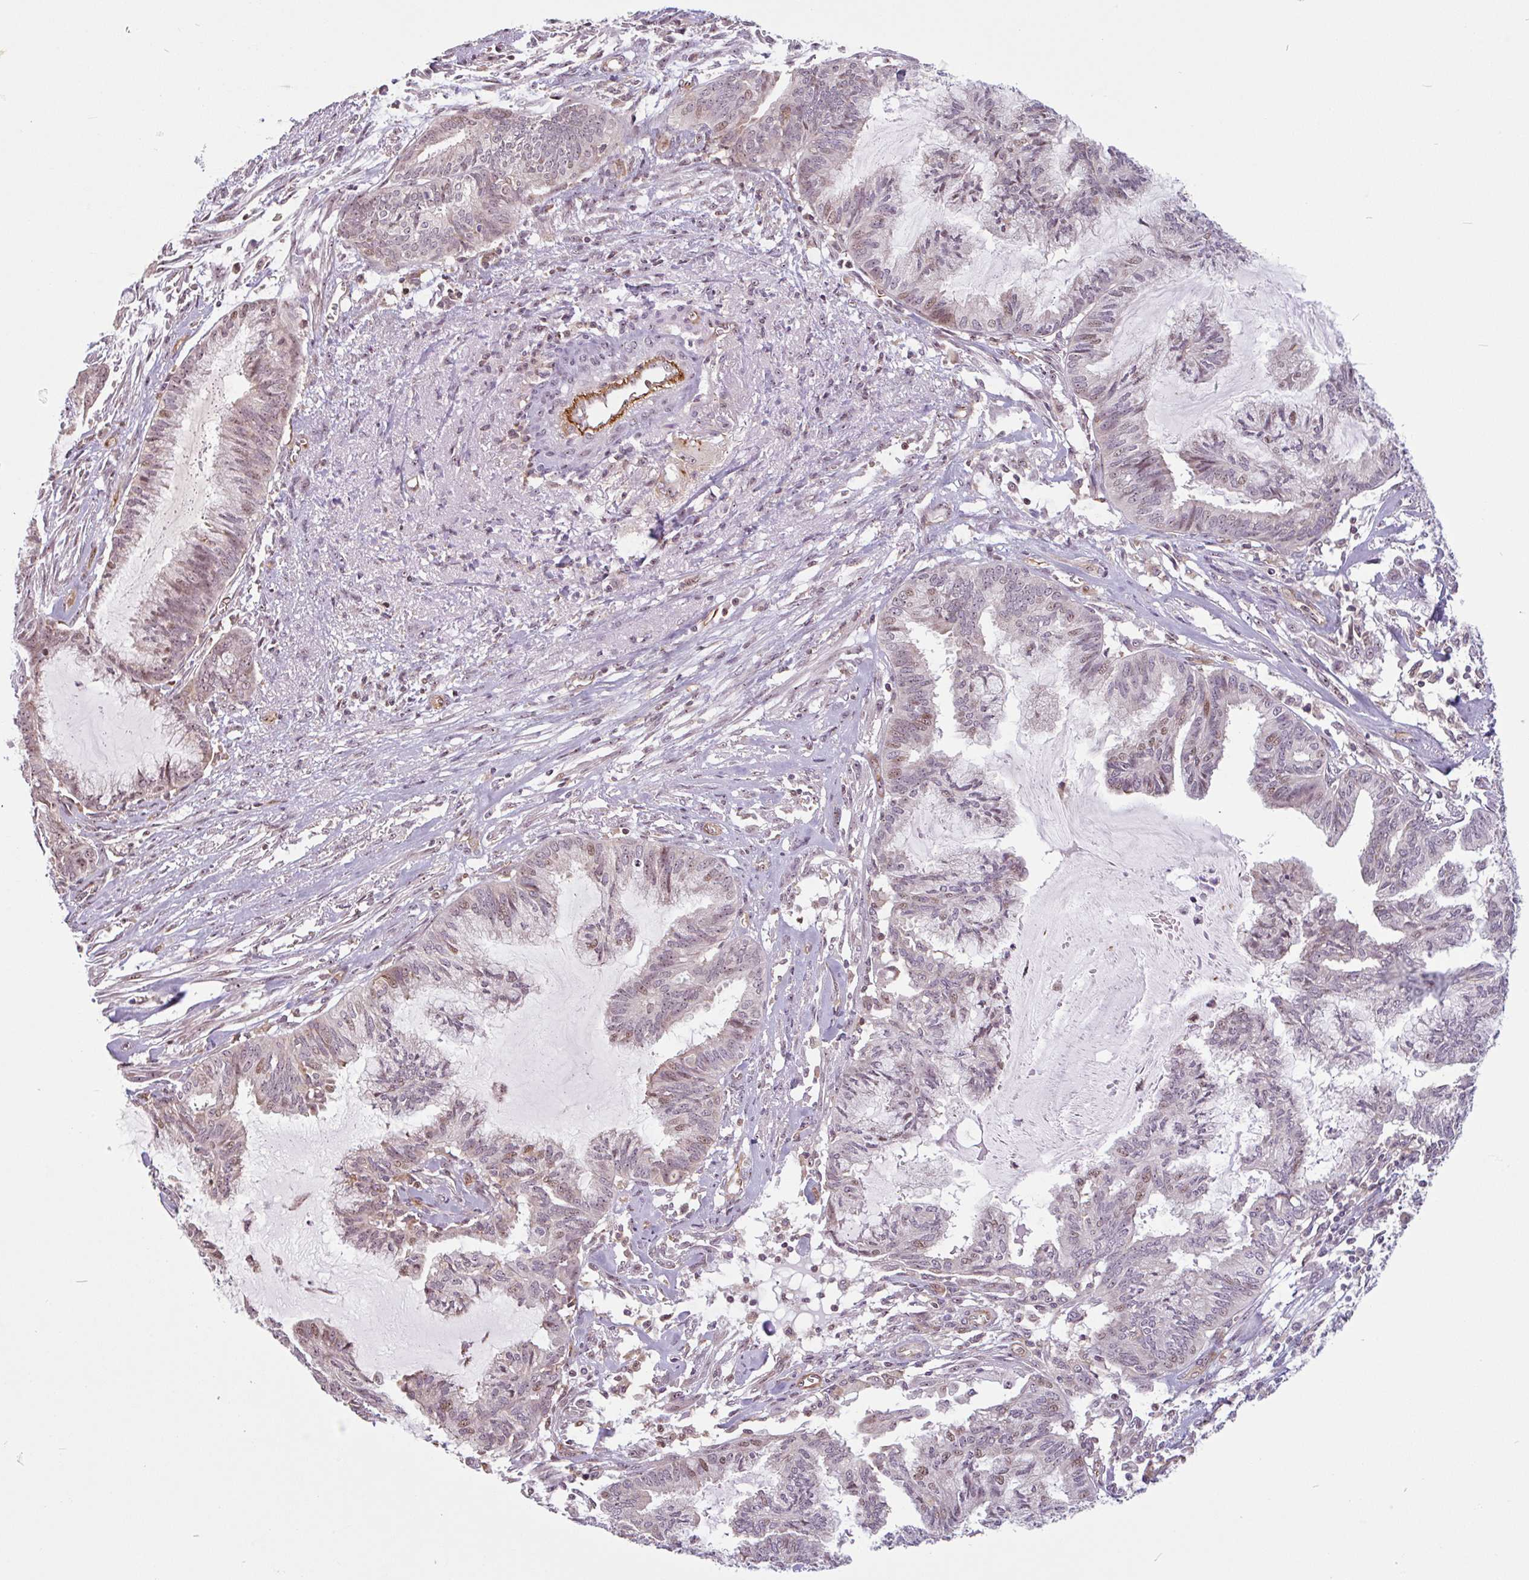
{"staining": {"intensity": "moderate", "quantity": "<25%", "location": "nuclear"}, "tissue": "endometrial cancer", "cell_type": "Tumor cells", "image_type": "cancer", "snomed": [{"axis": "morphology", "description": "Adenocarcinoma, NOS"}, {"axis": "topography", "description": "Endometrium"}], "caption": "Endometrial cancer (adenocarcinoma) tissue demonstrates moderate nuclear expression in about <25% of tumor cells, visualized by immunohistochemistry. Nuclei are stained in blue.", "gene": "ZNF689", "patient": {"sex": "female", "age": 86}}